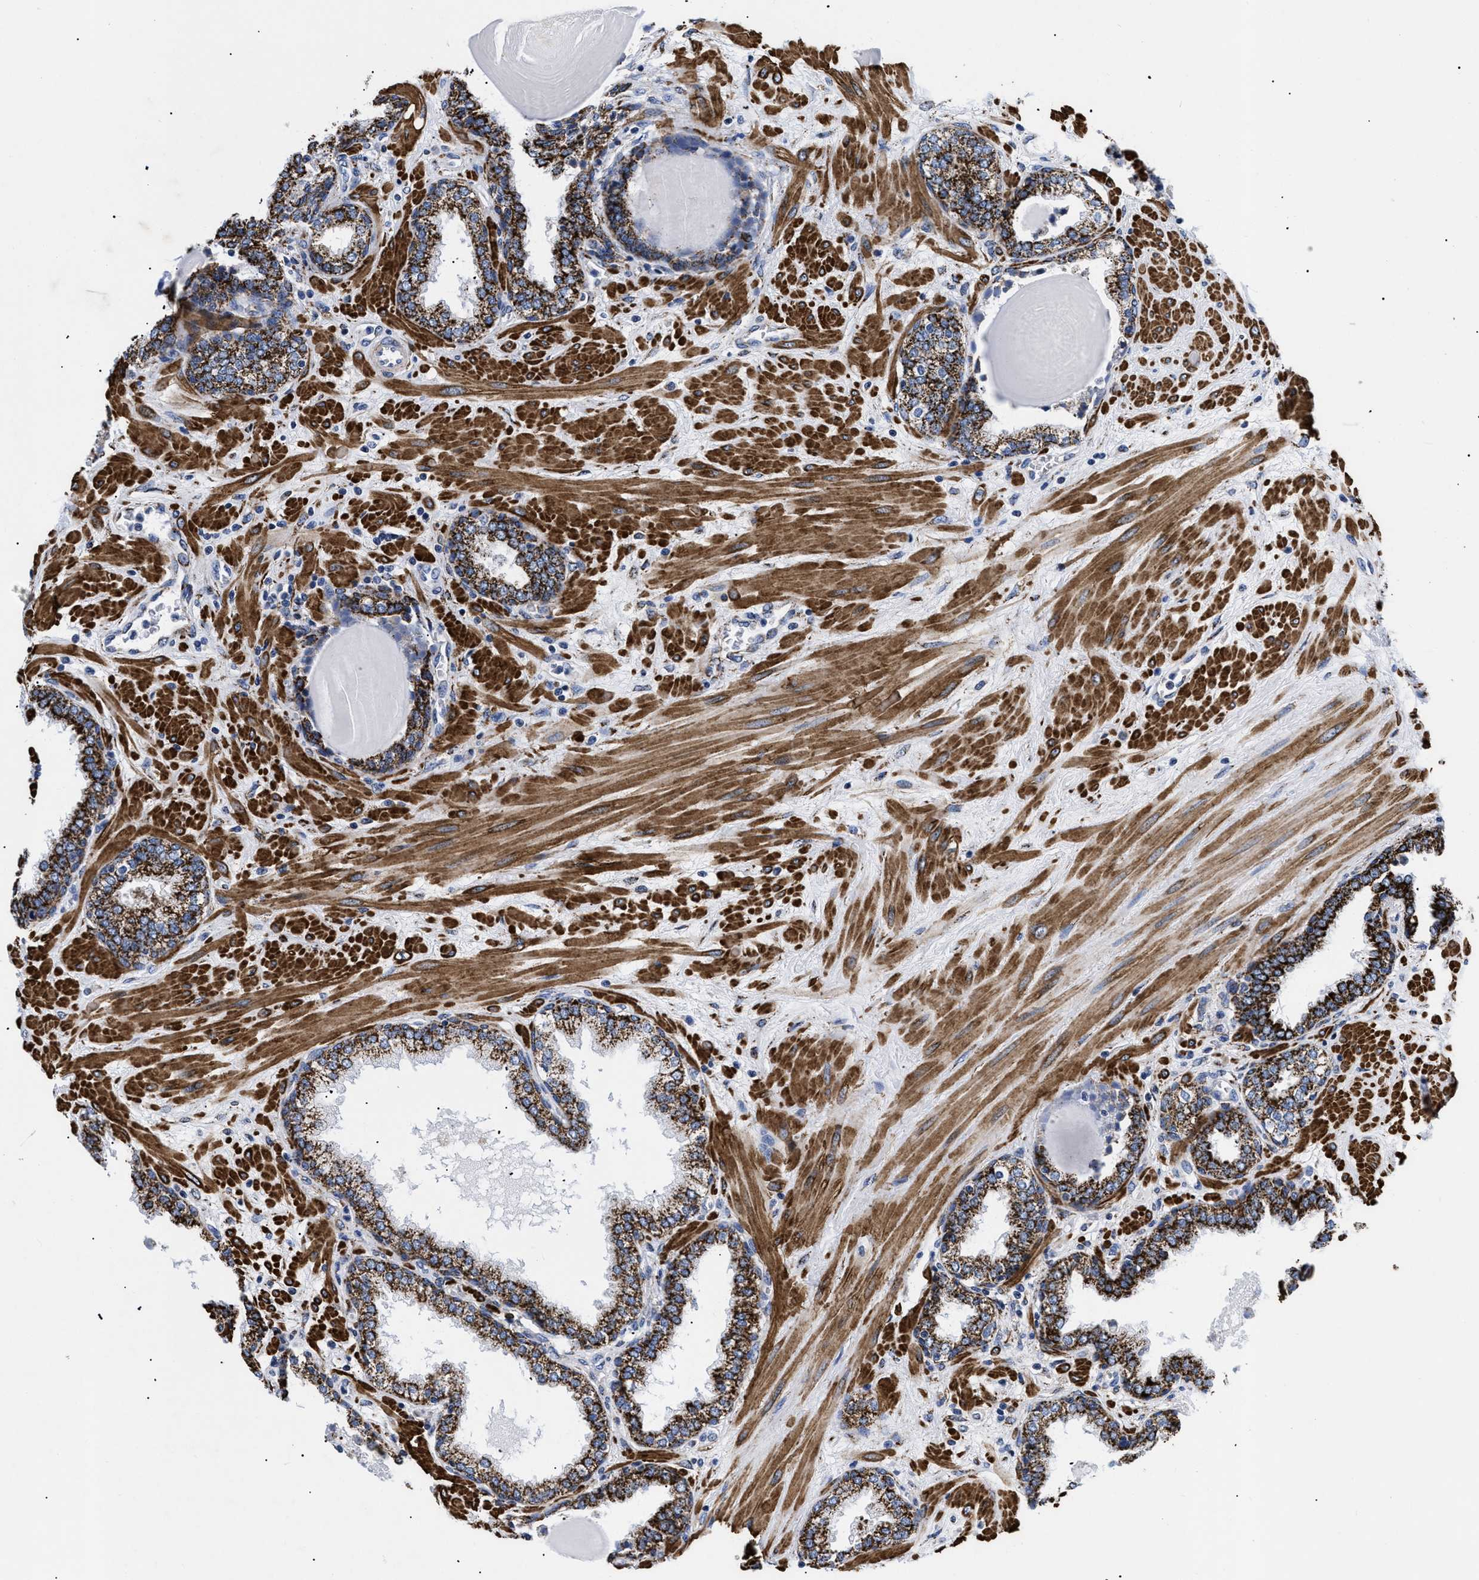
{"staining": {"intensity": "weak", "quantity": "<25%", "location": "cytoplasmic/membranous"}, "tissue": "prostate", "cell_type": "Glandular cells", "image_type": "normal", "snomed": [{"axis": "morphology", "description": "Normal tissue, NOS"}, {"axis": "topography", "description": "Prostate"}], "caption": "Prostate was stained to show a protein in brown. There is no significant positivity in glandular cells. (Brightfield microscopy of DAB immunohistochemistry (IHC) at high magnification).", "gene": "GPR149", "patient": {"sex": "male", "age": 51}}